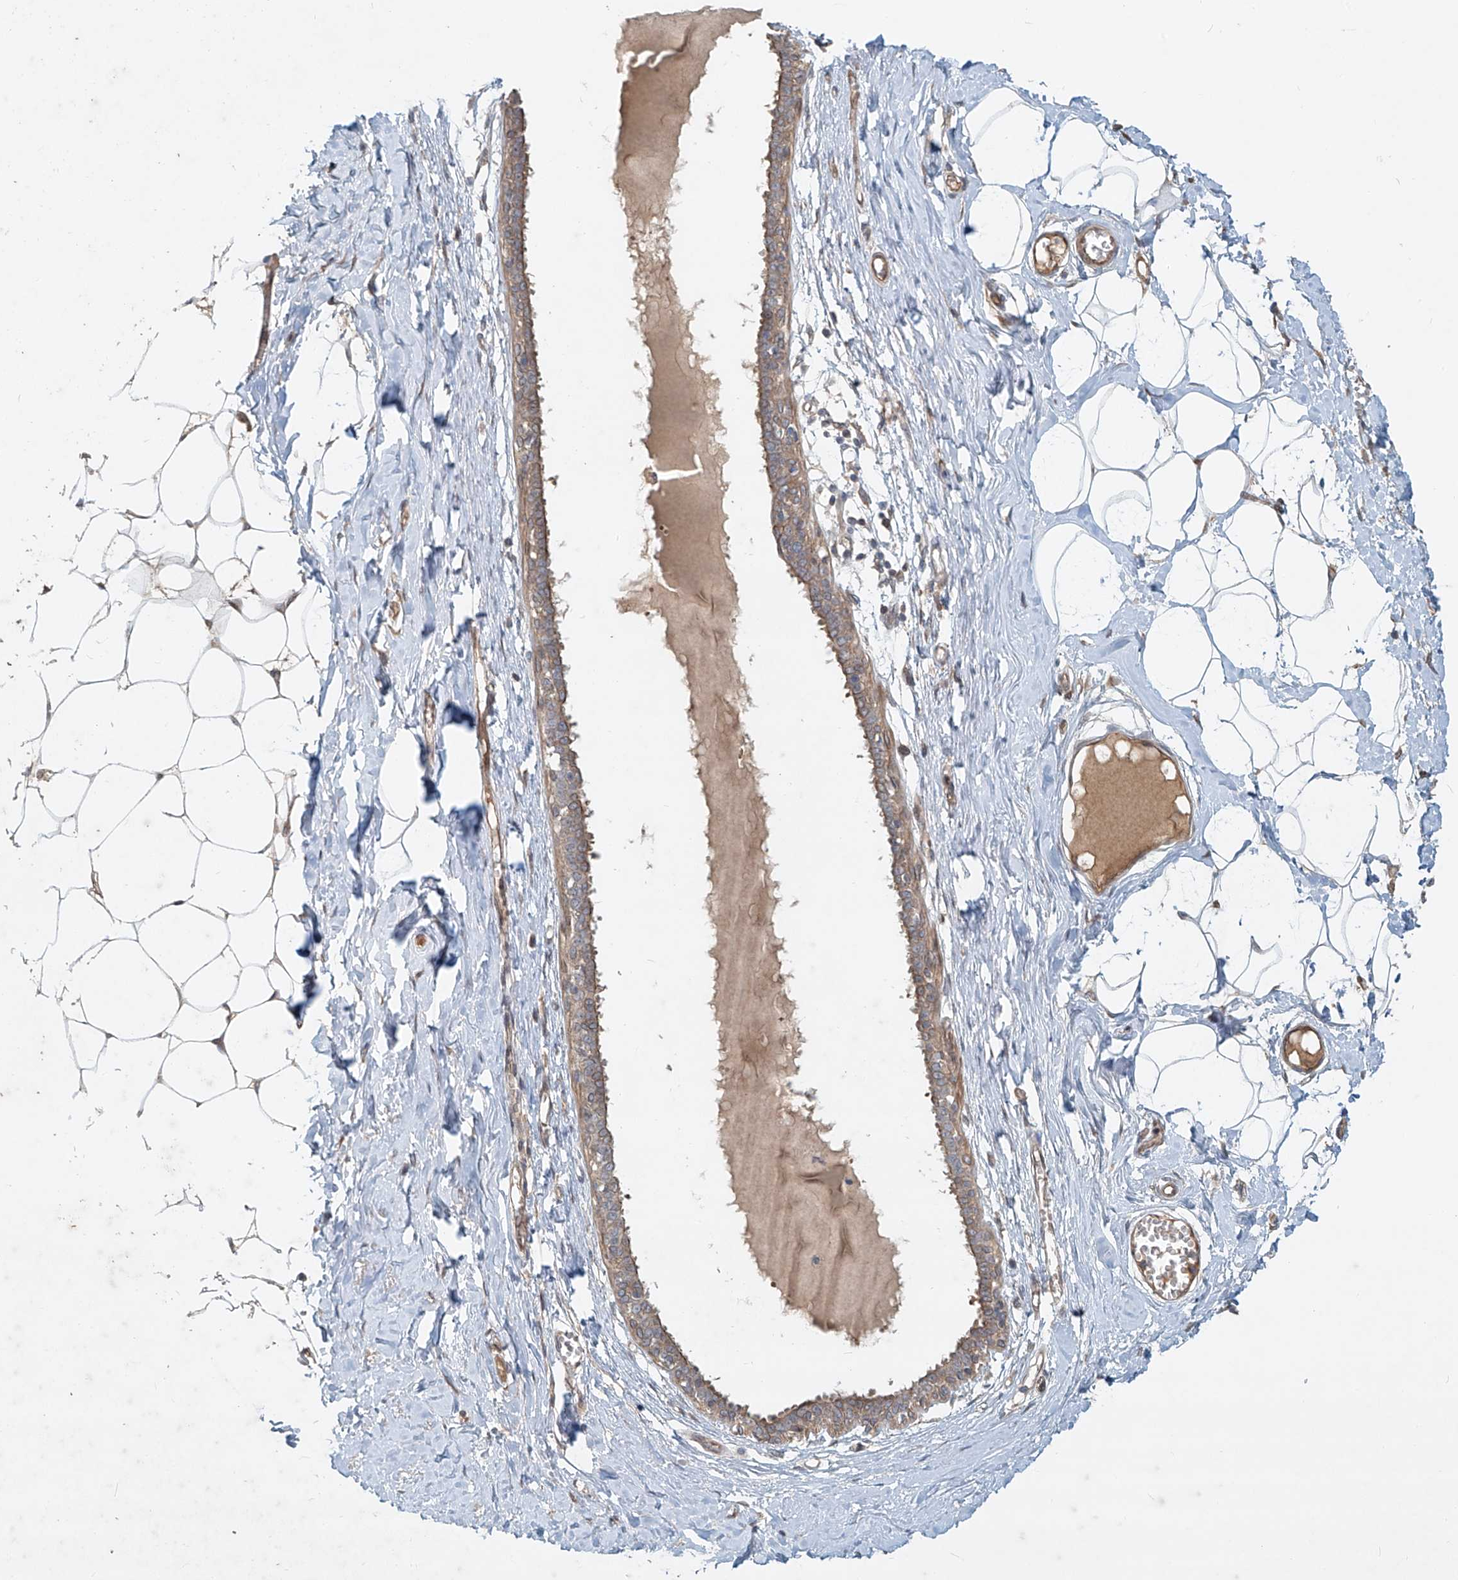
{"staining": {"intensity": "negative", "quantity": "none", "location": "none"}, "tissue": "breast", "cell_type": "Adipocytes", "image_type": "normal", "snomed": [{"axis": "morphology", "description": "Normal tissue, NOS"}, {"axis": "topography", "description": "Breast"}], "caption": "This image is of benign breast stained with IHC to label a protein in brown with the nuclei are counter-stained blue. There is no positivity in adipocytes. (Stains: DAB immunohistochemistry (IHC) with hematoxylin counter stain, Microscopy: brightfield microscopy at high magnification).", "gene": "SASH1", "patient": {"sex": "female", "age": 27}}